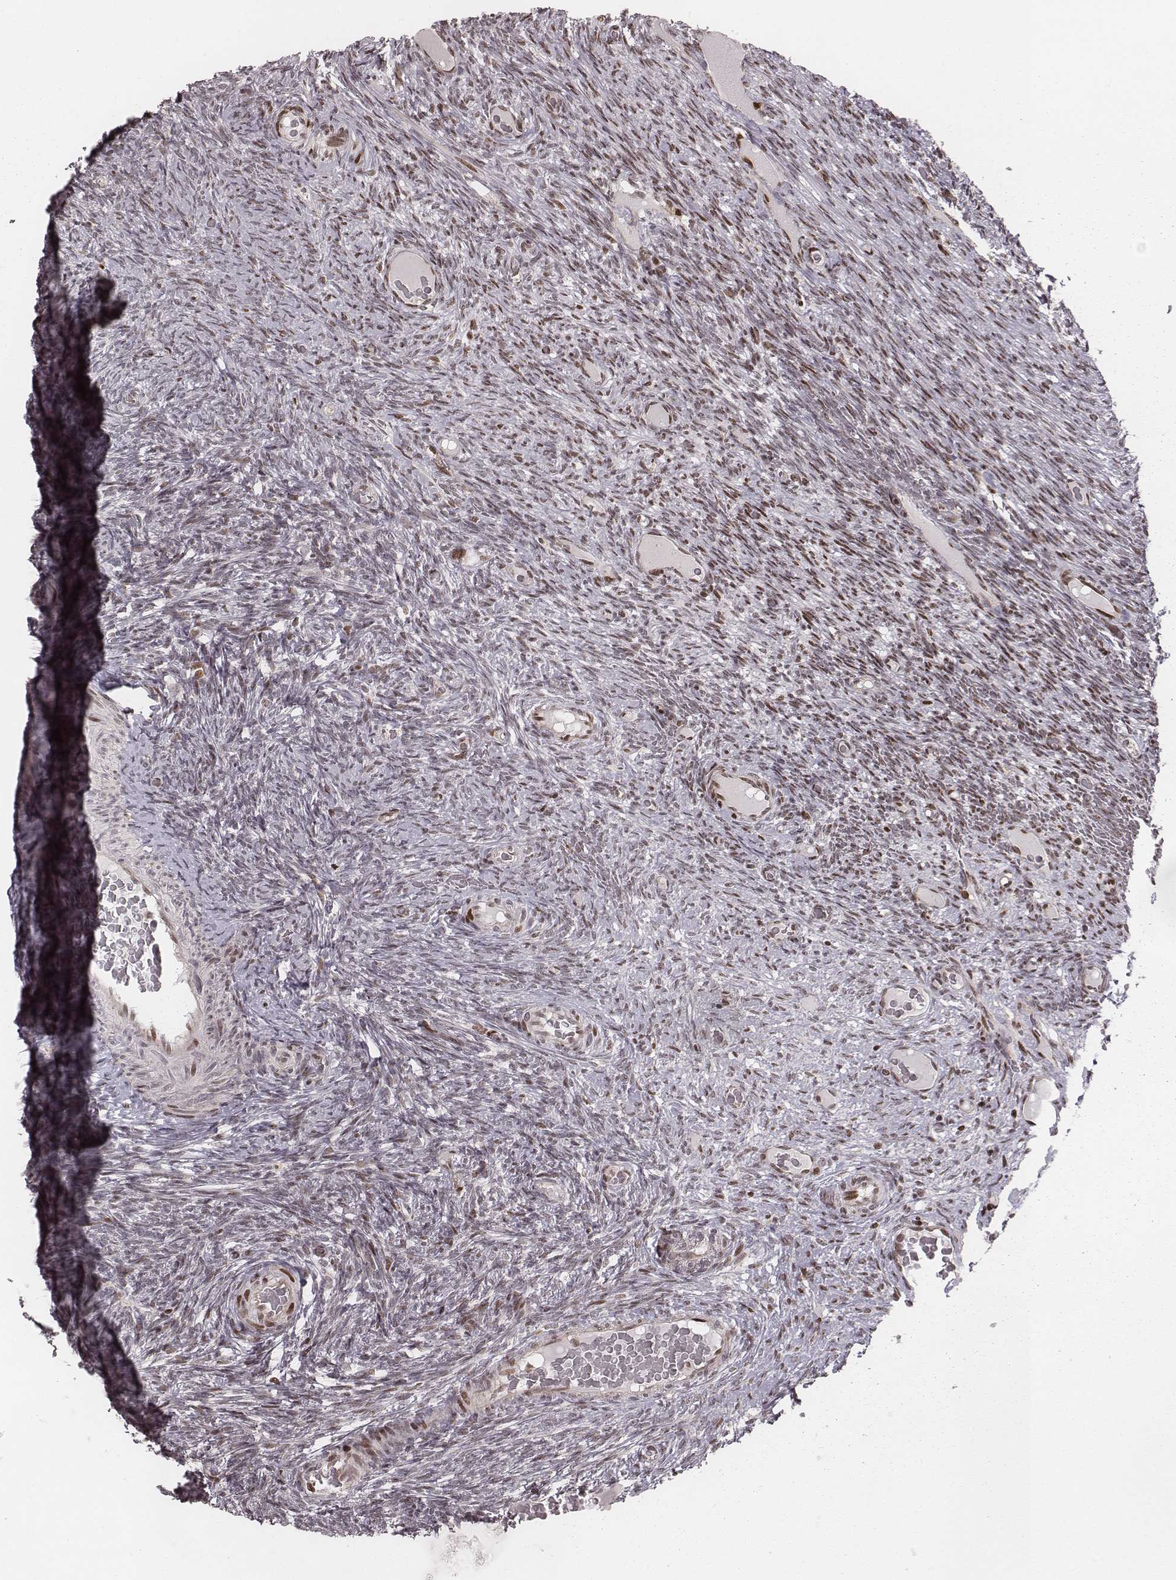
{"staining": {"intensity": "weak", "quantity": "25%-75%", "location": "nuclear"}, "tissue": "ovary", "cell_type": "Ovarian stroma cells", "image_type": "normal", "snomed": [{"axis": "morphology", "description": "Normal tissue, NOS"}, {"axis": "topography", "description": "Ovary"}], "caption": "Brown immunohistochemical staining in benign ovary displays weak nuclear staining in approximately 25%-75% of ovarian stroma cells. The protein is stained brown, and the nuclei are stained in blue (DAB (3,3'-diaminobenzidine) IHC with brightfield microscopy, high magnification).", "gene": "VRK3", "patient": {"sex": "female", "age": 34}}